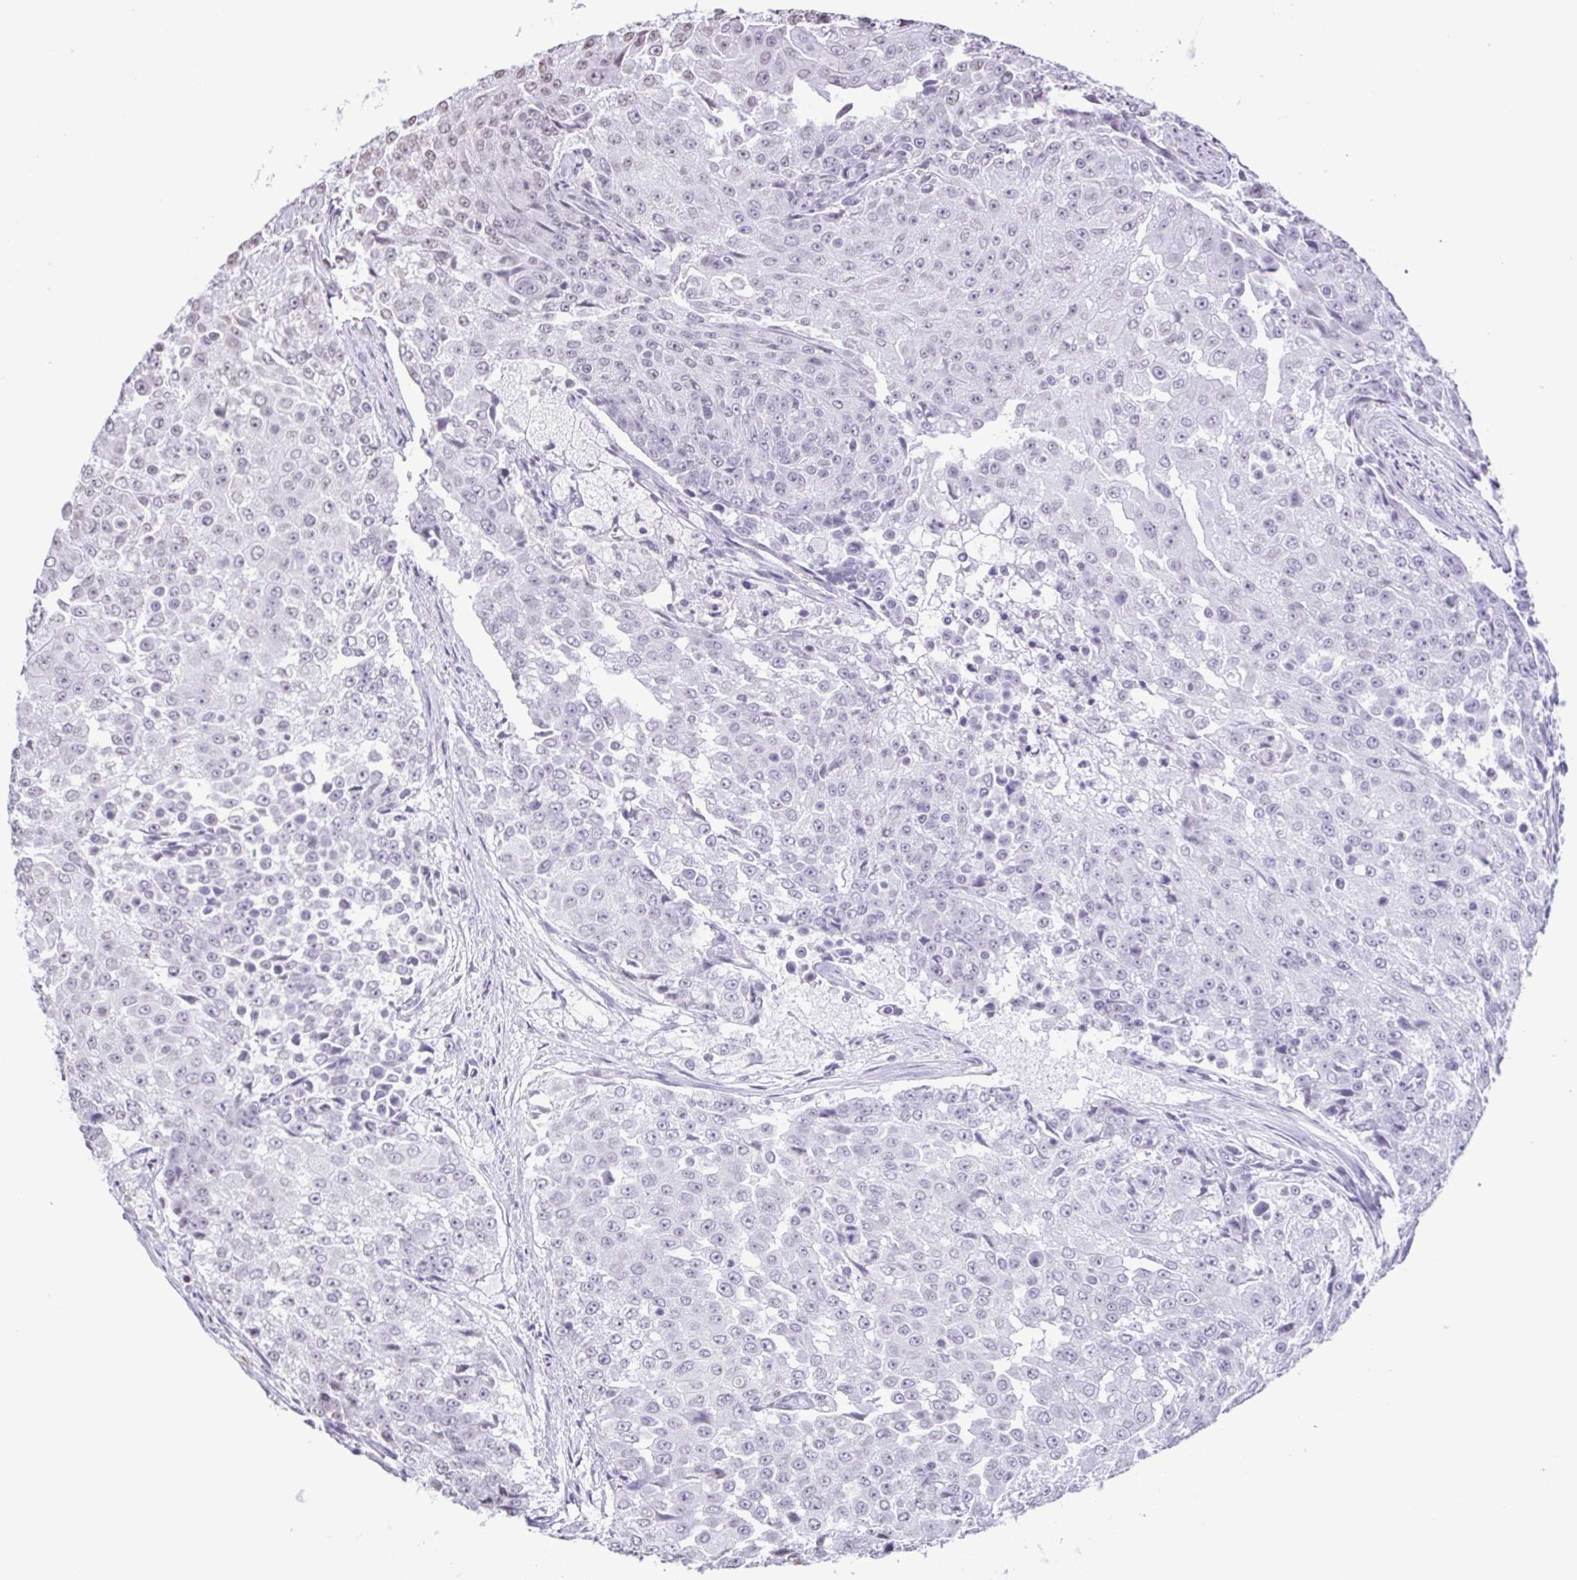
{"staining": {"intensity": "negative", "quantity": "none", "location": "none"}, "tissue": "urothelial cancer", "cell_type": "Tumor cells", "image_type": "cancer", "snomed": [{"axis": "morphology", "description": "Urothelial carcinoma, High grade"}, {"axis": "topography", "description": "Urinary bladder"}], "caption": "Tumor cells show no significant protein staining in urothelial carcinoma (high-grade).", "gene": "VCY1B", "patient": {"sex": "female", "age": 63}}